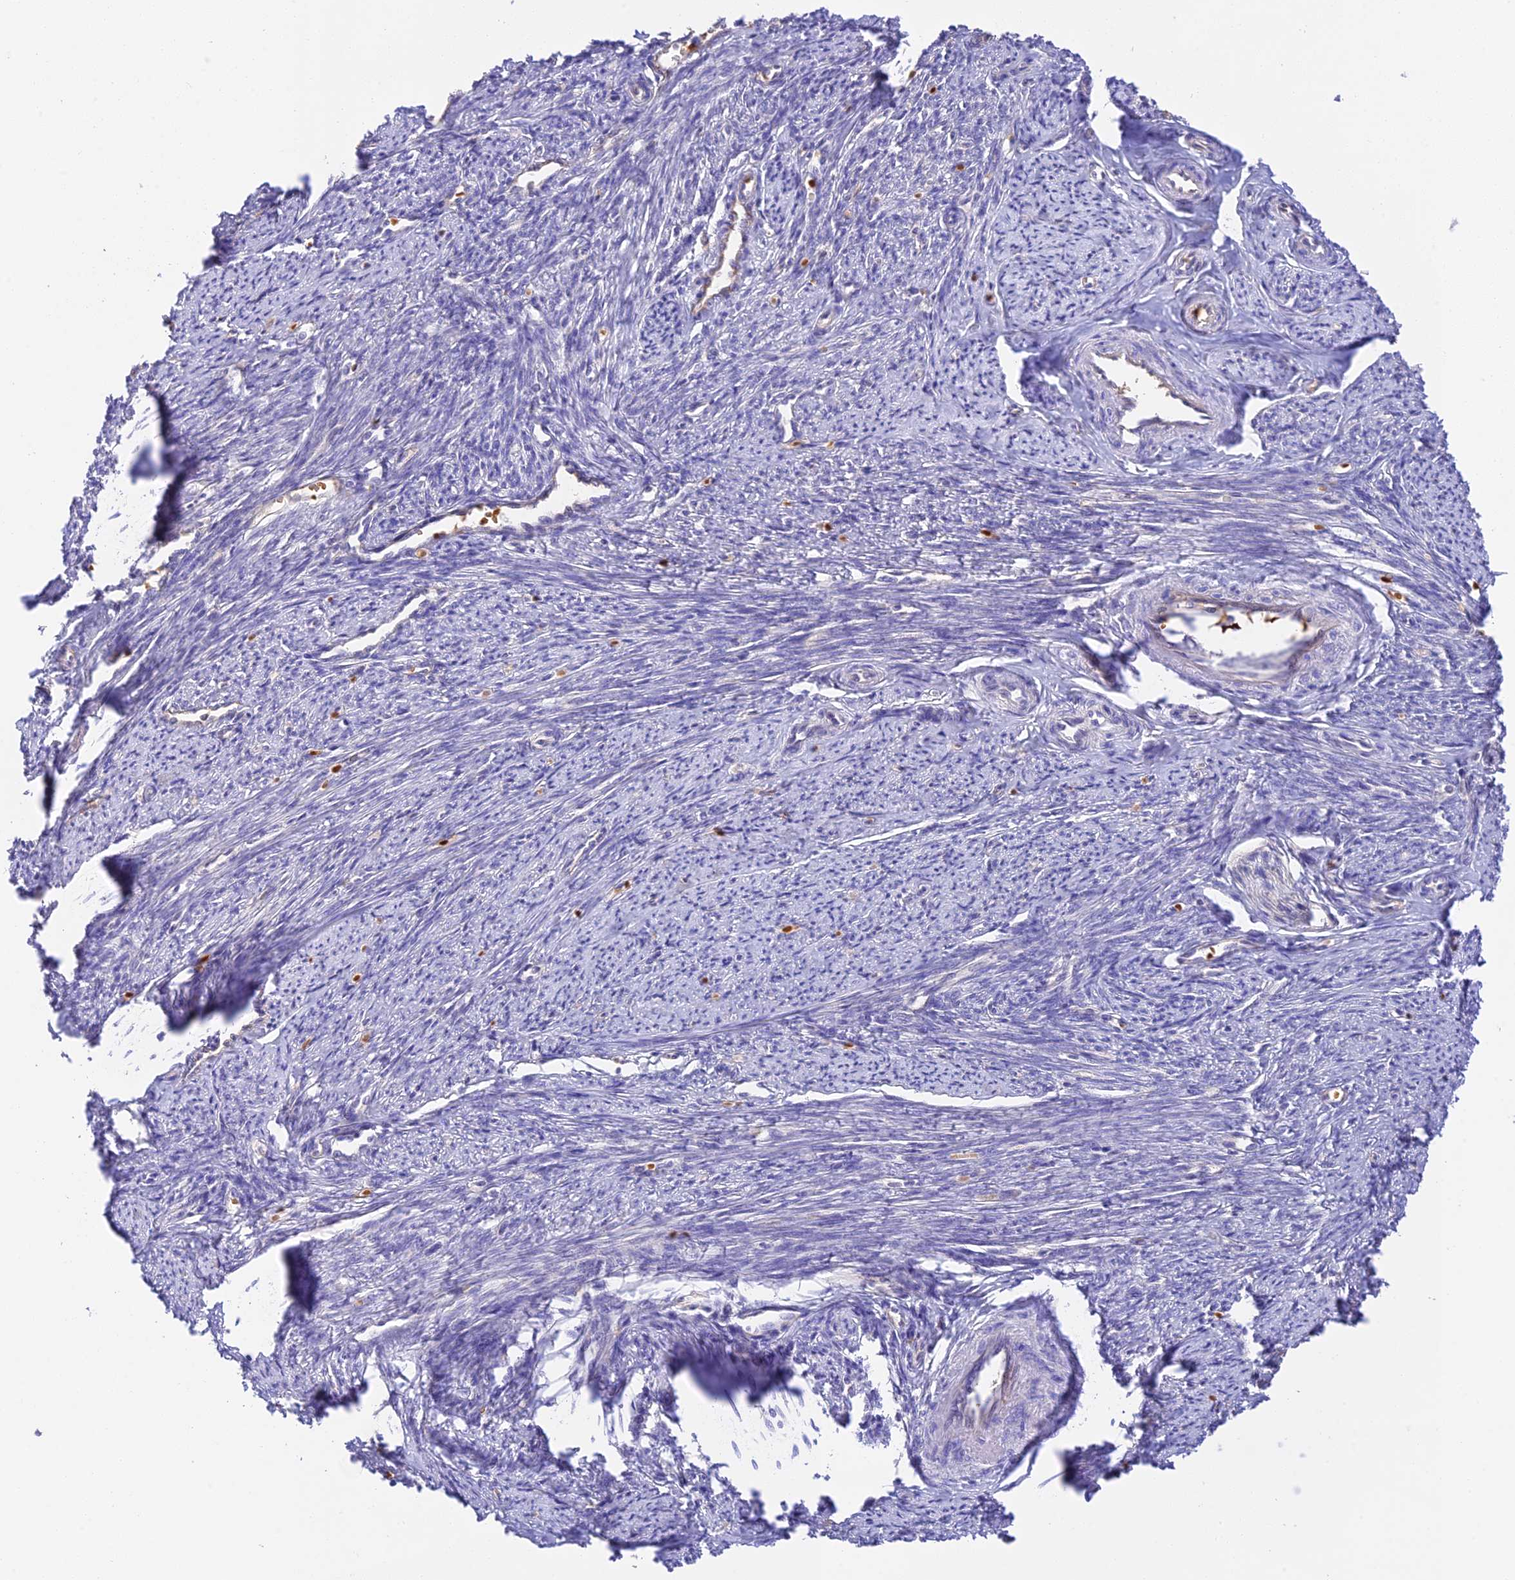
{"staining": {"intensity": "weak", "quantity": "<25%", "location": "cytoplasmic/membranous"}, "tissue": "smooth muscle", "cell_type": "Smooth muscle cells", "image_type": "normal", "snomed": [{"axis": "morphology", "description": "Normal tissue, NOS"}, {"axis": "topography", "description": "Smooth muscle"}, {"axis": "topography", "description": "Uterus"}], "caption": "A high-resolution histopathology image shows IHC staining of unremarkable smooth muscle, which displays no significant positivity in smooth muscle cells.", "gene": "HDHD2", "patient": {"sex": "female", "age": 59}}